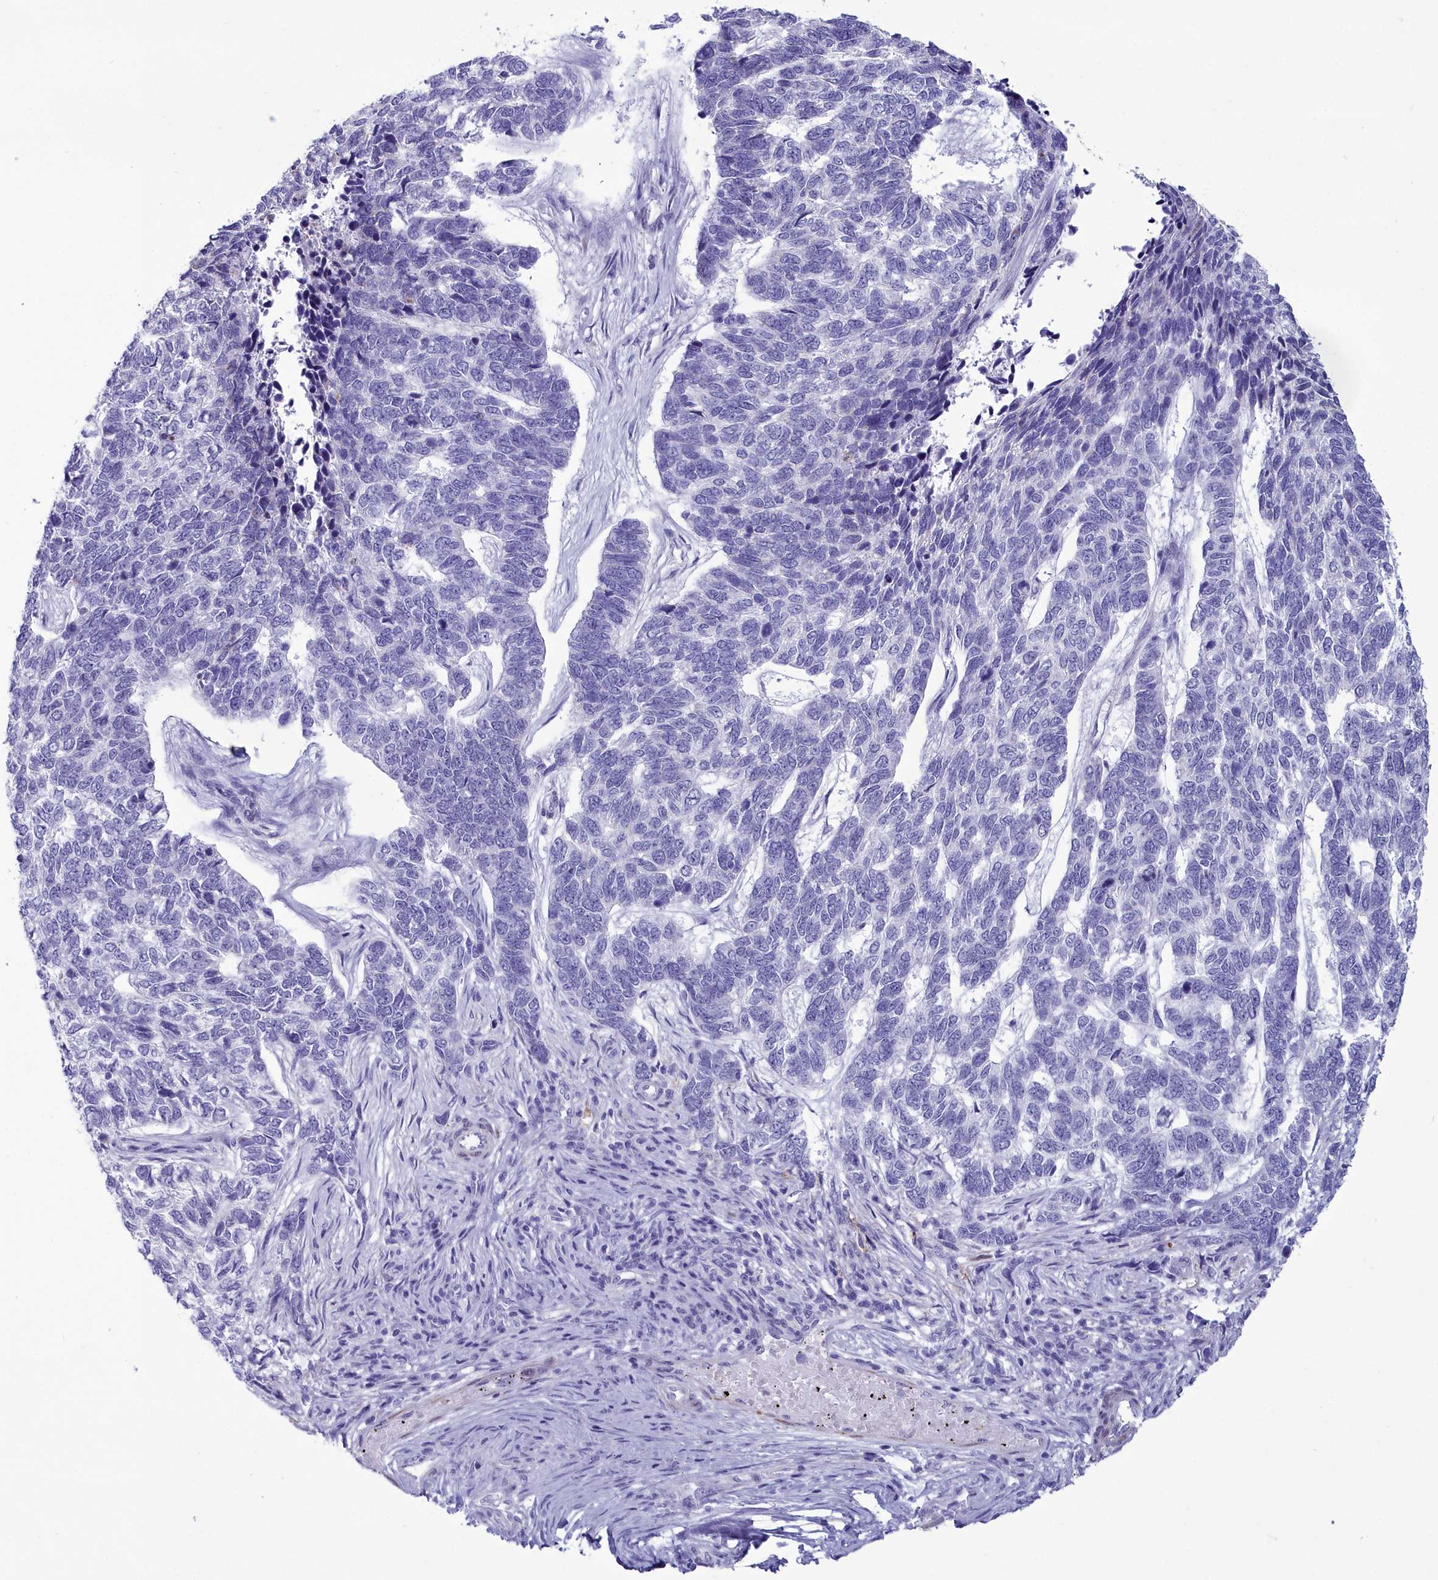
{"staining": {"intensity": "negative", "quantity": "none", "location": "none"}, "tissue": "skin cancer", "cell_type": "Tumor cells", "image_type": "cancer", "snomed": [{"axis": "morphology", "description": "Basal cell carcinoma"}, {"axis": "topography", "description": "Skin"}], "caption": "Immunohistochemistry of skin basal cell carcinoma reveals no expression in tumor cells.", "gene": "PPP1R14A", "patient": {"sex": "female", "age": 65}}